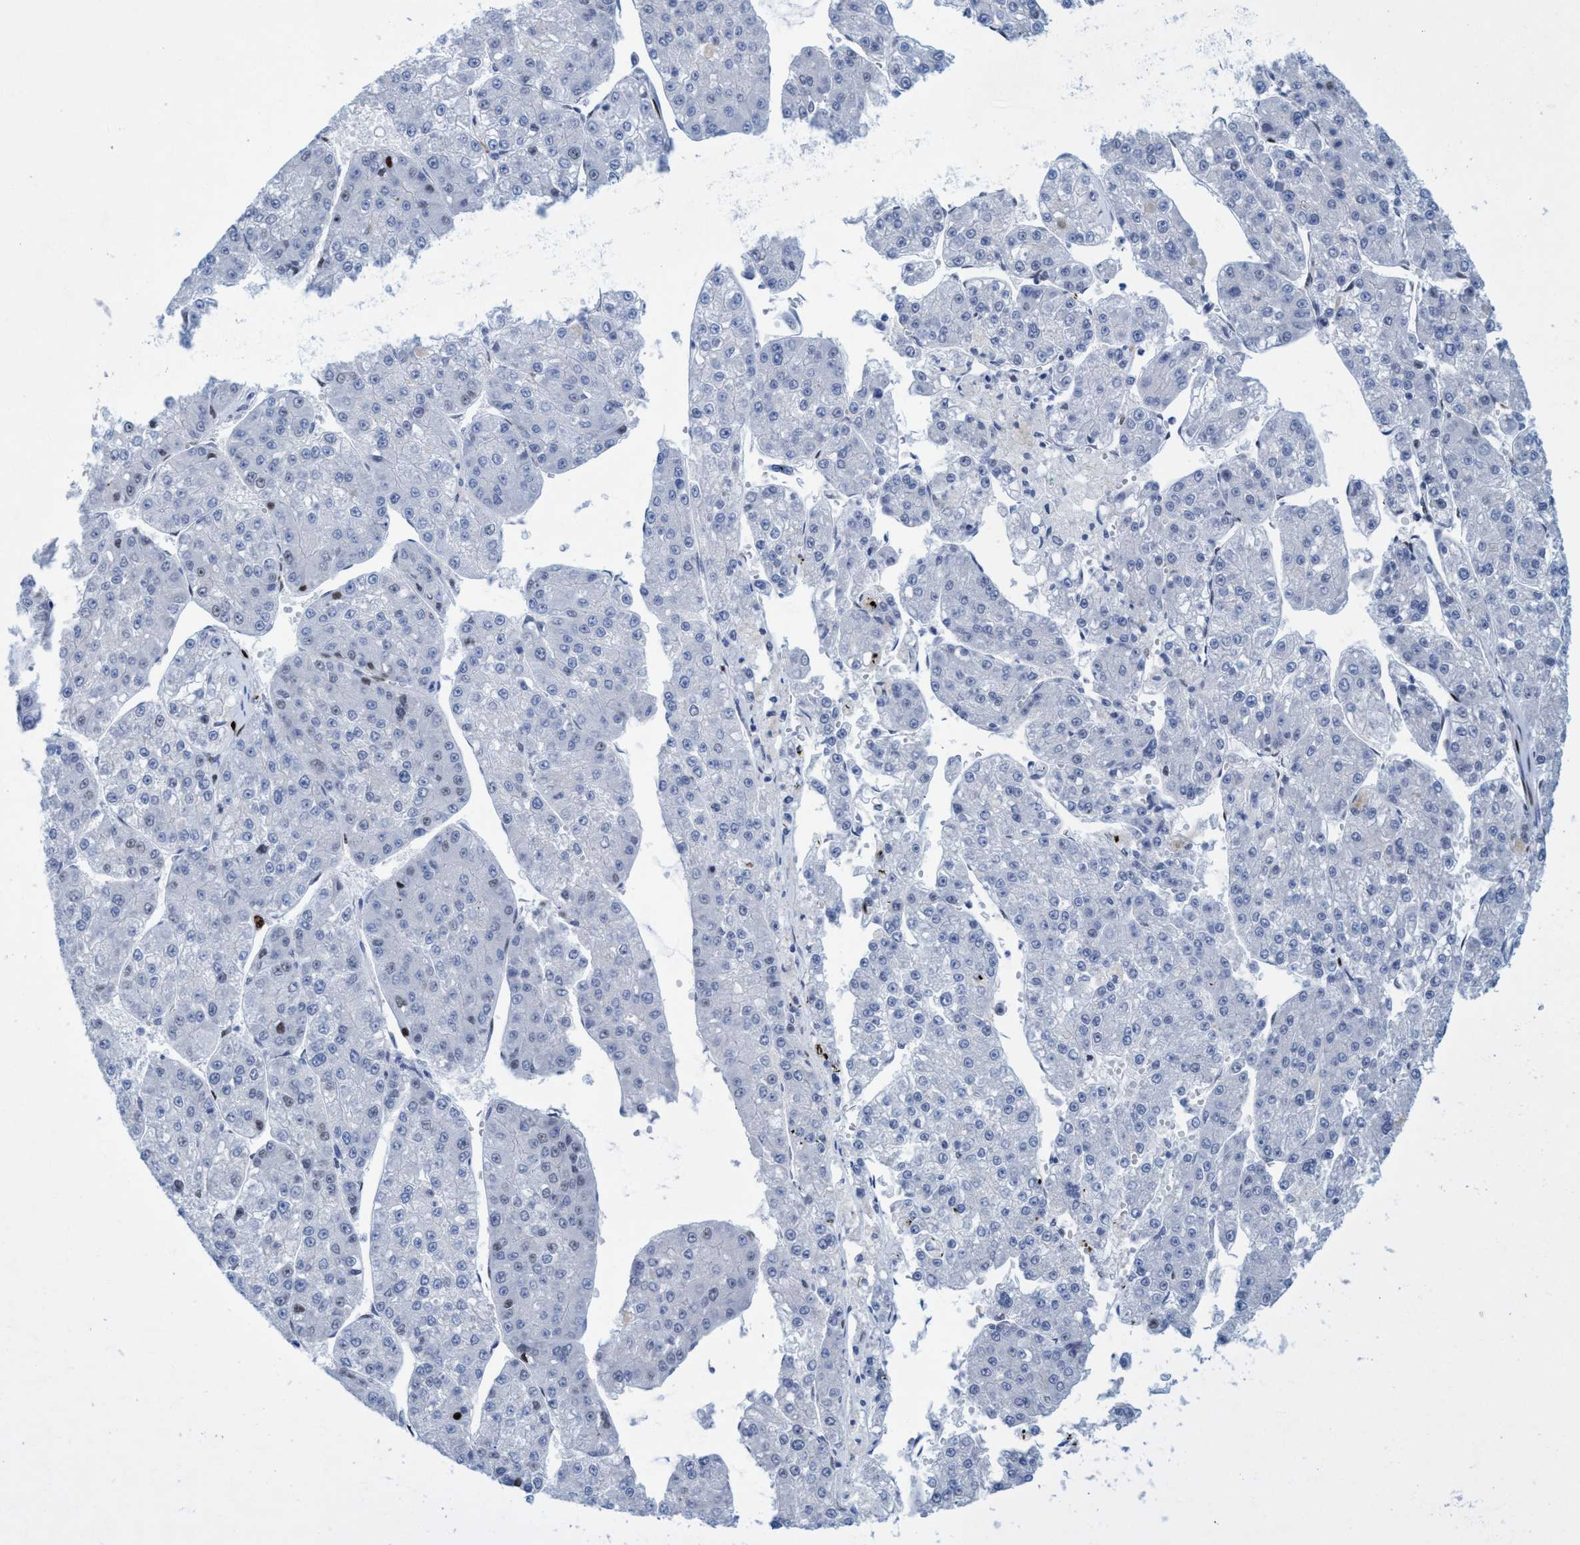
{"staining": {"intensity": "negative", "quantity": "none", "location": "none"}, "tissue": "liver cancer", "cell_type": "Tumor cells", "image_type": "cancer", "snomed": [{"axis": "morphology", "description": "Carcinoma, Hepatocellular, NOS"}, {"axis": "topography", "description": "Liver"}], "caption": "A histopathology image of liver hepatocellular carcinoma stained for a protein exhibits no brown staining in tumor cells.", "gene": "R3HCC1", "patient": {"sex": "female", "age": 73}}